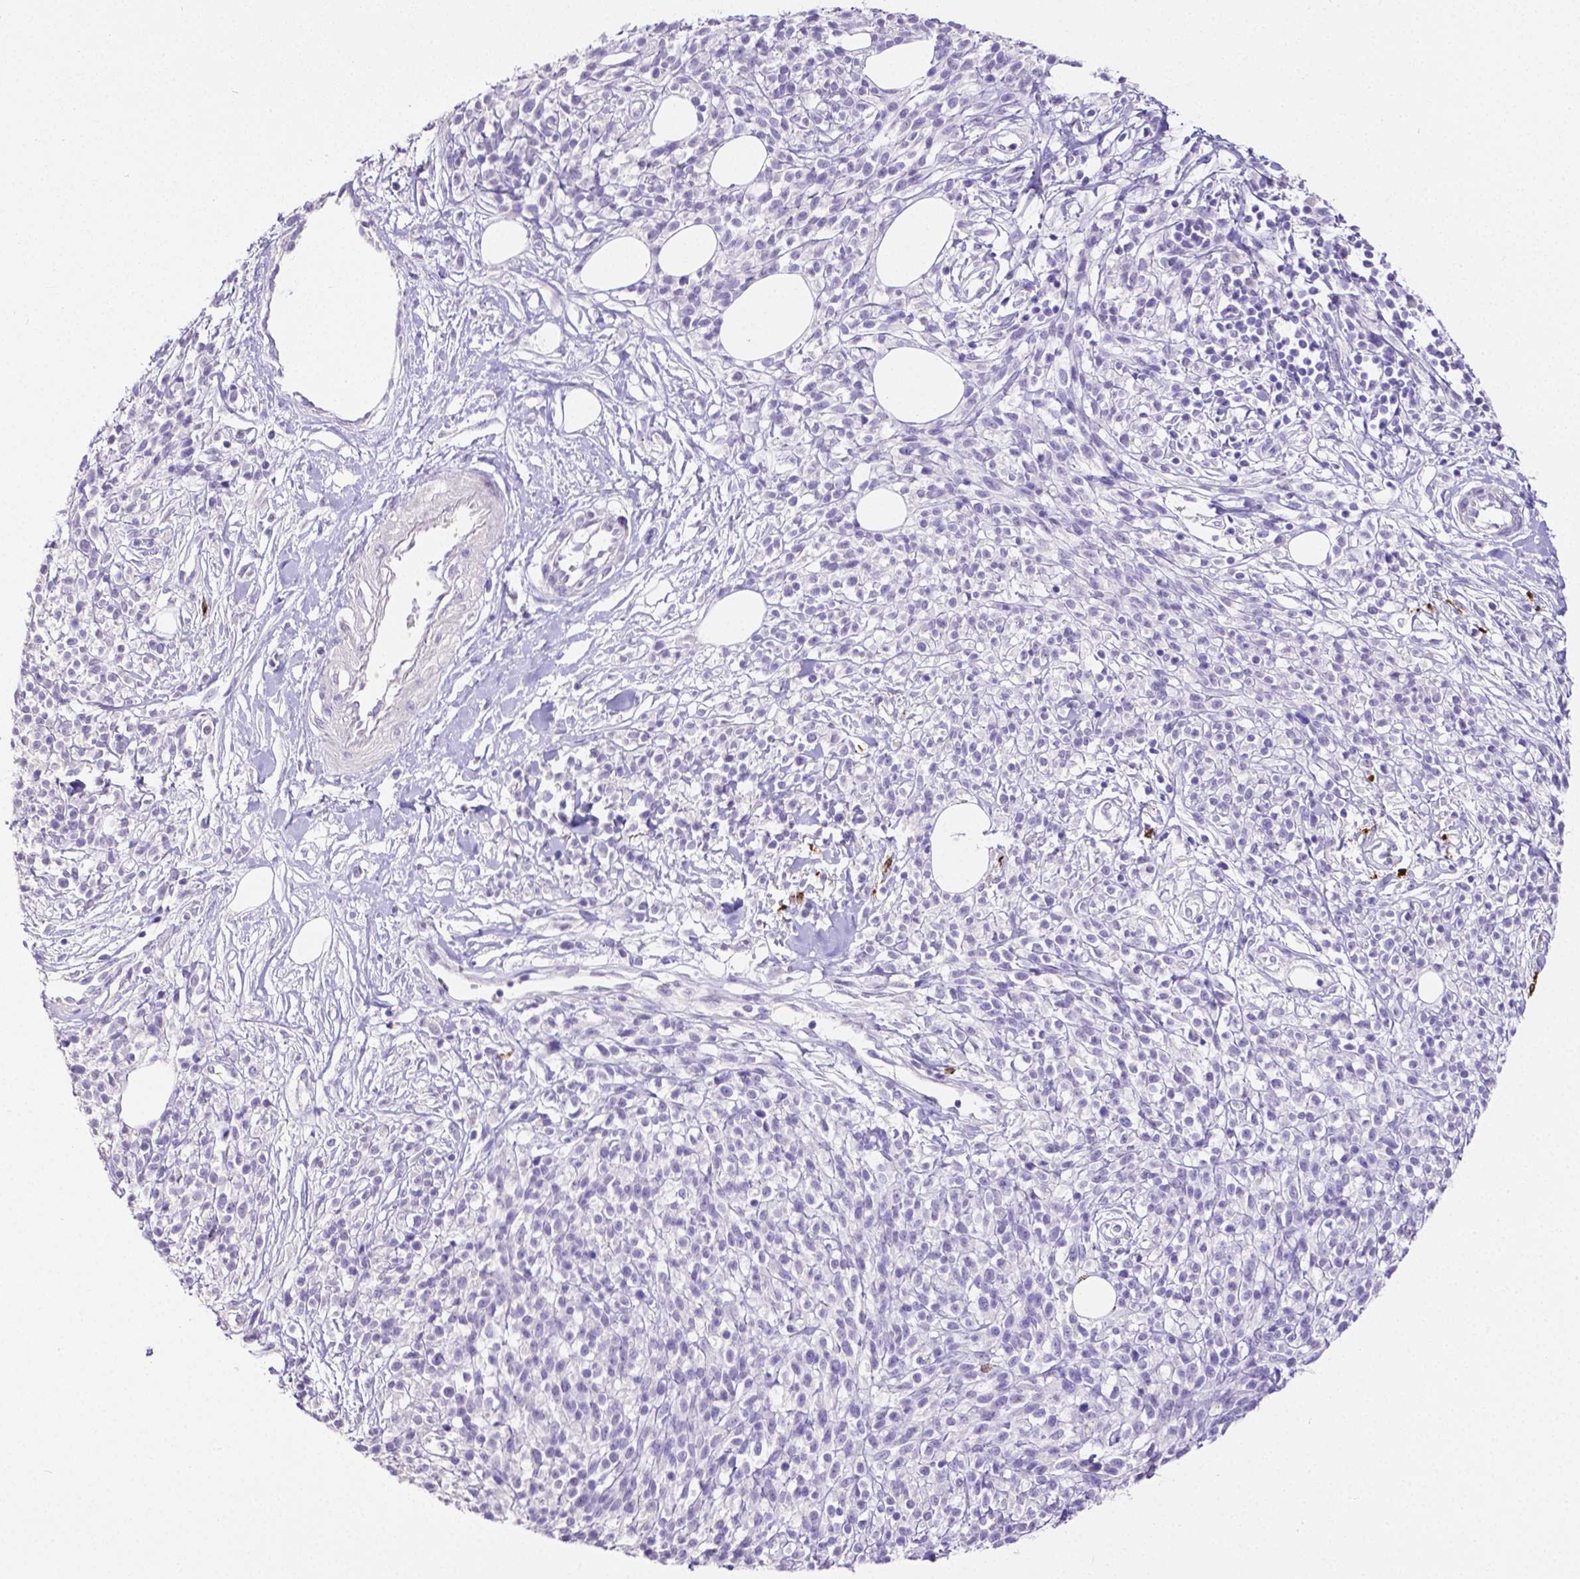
{"staining": {"intensity": "negative", "quantity": "none", "location": "none"}, "tissue": "melanoma", "cell_type": "Tumor cells", "image_type": "cancer", "snomed": [{"axis": "morphology", "description": "Malignant melanoma, NOS"}, {"axis": "topography", "description": "Skin"}, {"axis": "topography", "description": "Skin of trunk"}], "caption": "IHC micrograph of neoplastic tissue: human malignant melanoma stained with DAB (3,3'-diaminobenzidine) displays no significant protein expression in tumor cells. (DAB immunohistochemistry with hematoxylin counter stain).", "gene": "MMP9", "patient": {"sex": "male", "age": 74}}